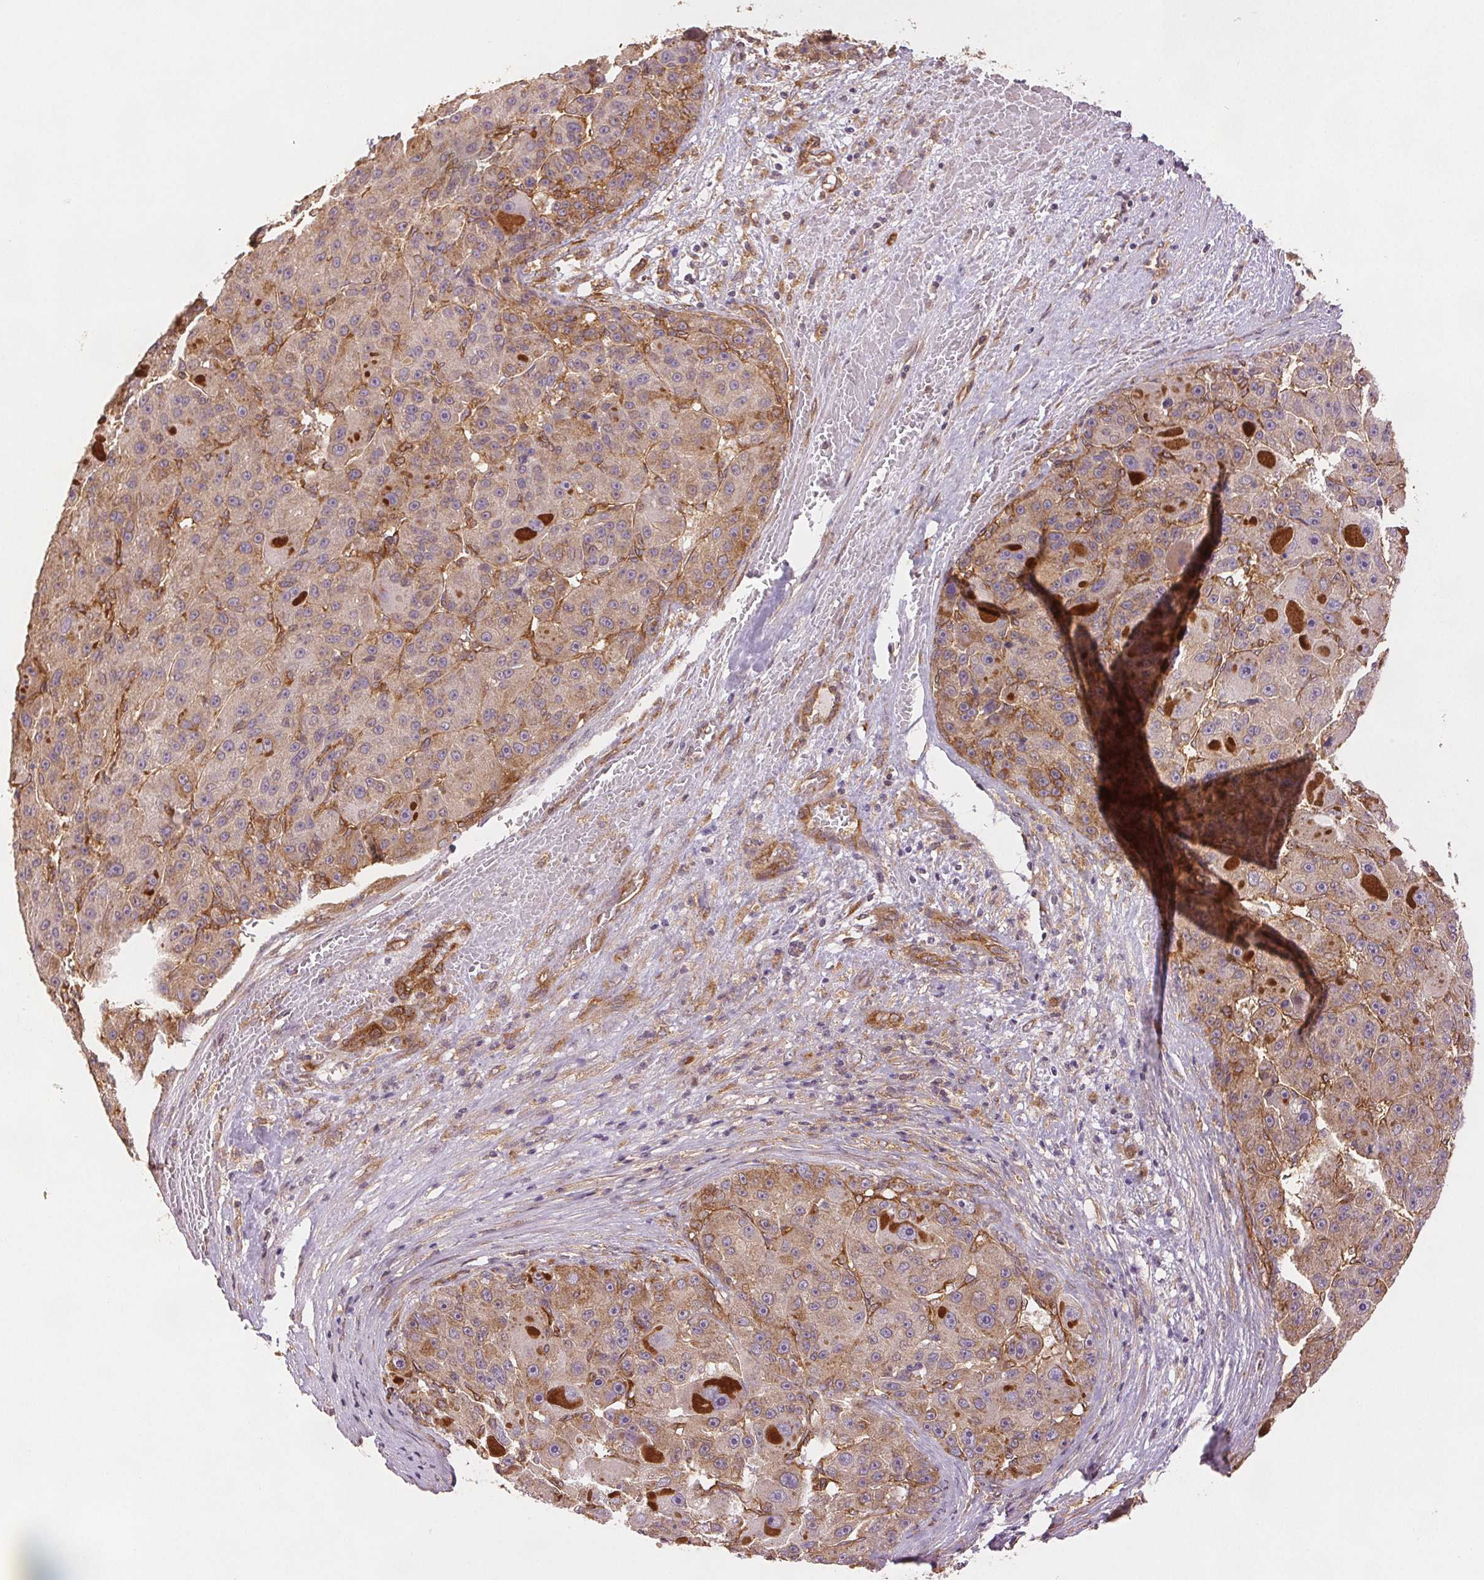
{"staining": {"intensity": "weak", "quantity": "<25%", "location": "cytoplasmic/membranous"}, "tissue": "liver cancer", "cell_type": "Tumor cells", "image_type": "cancer", "snomed": [{"axis": "morphology", "description": "Carcinoma, Hepatocellular, NOS"}, {"axis": "topography", "description": "Liver"}], "caption": "IHC micrograph of neoplastic tissue: hepatocellular carcinoma (liver) stained with DAB (3,3'-diaminobenzidine) displays no significant protein staining in tumor cells. (DAB (3,3'-diaminobenzidine) immunohistochemistry (IHC) with hematoxylin counter stain).", "gene": "DIAPH2", "patient": {"sex": "male", "age": 76}}